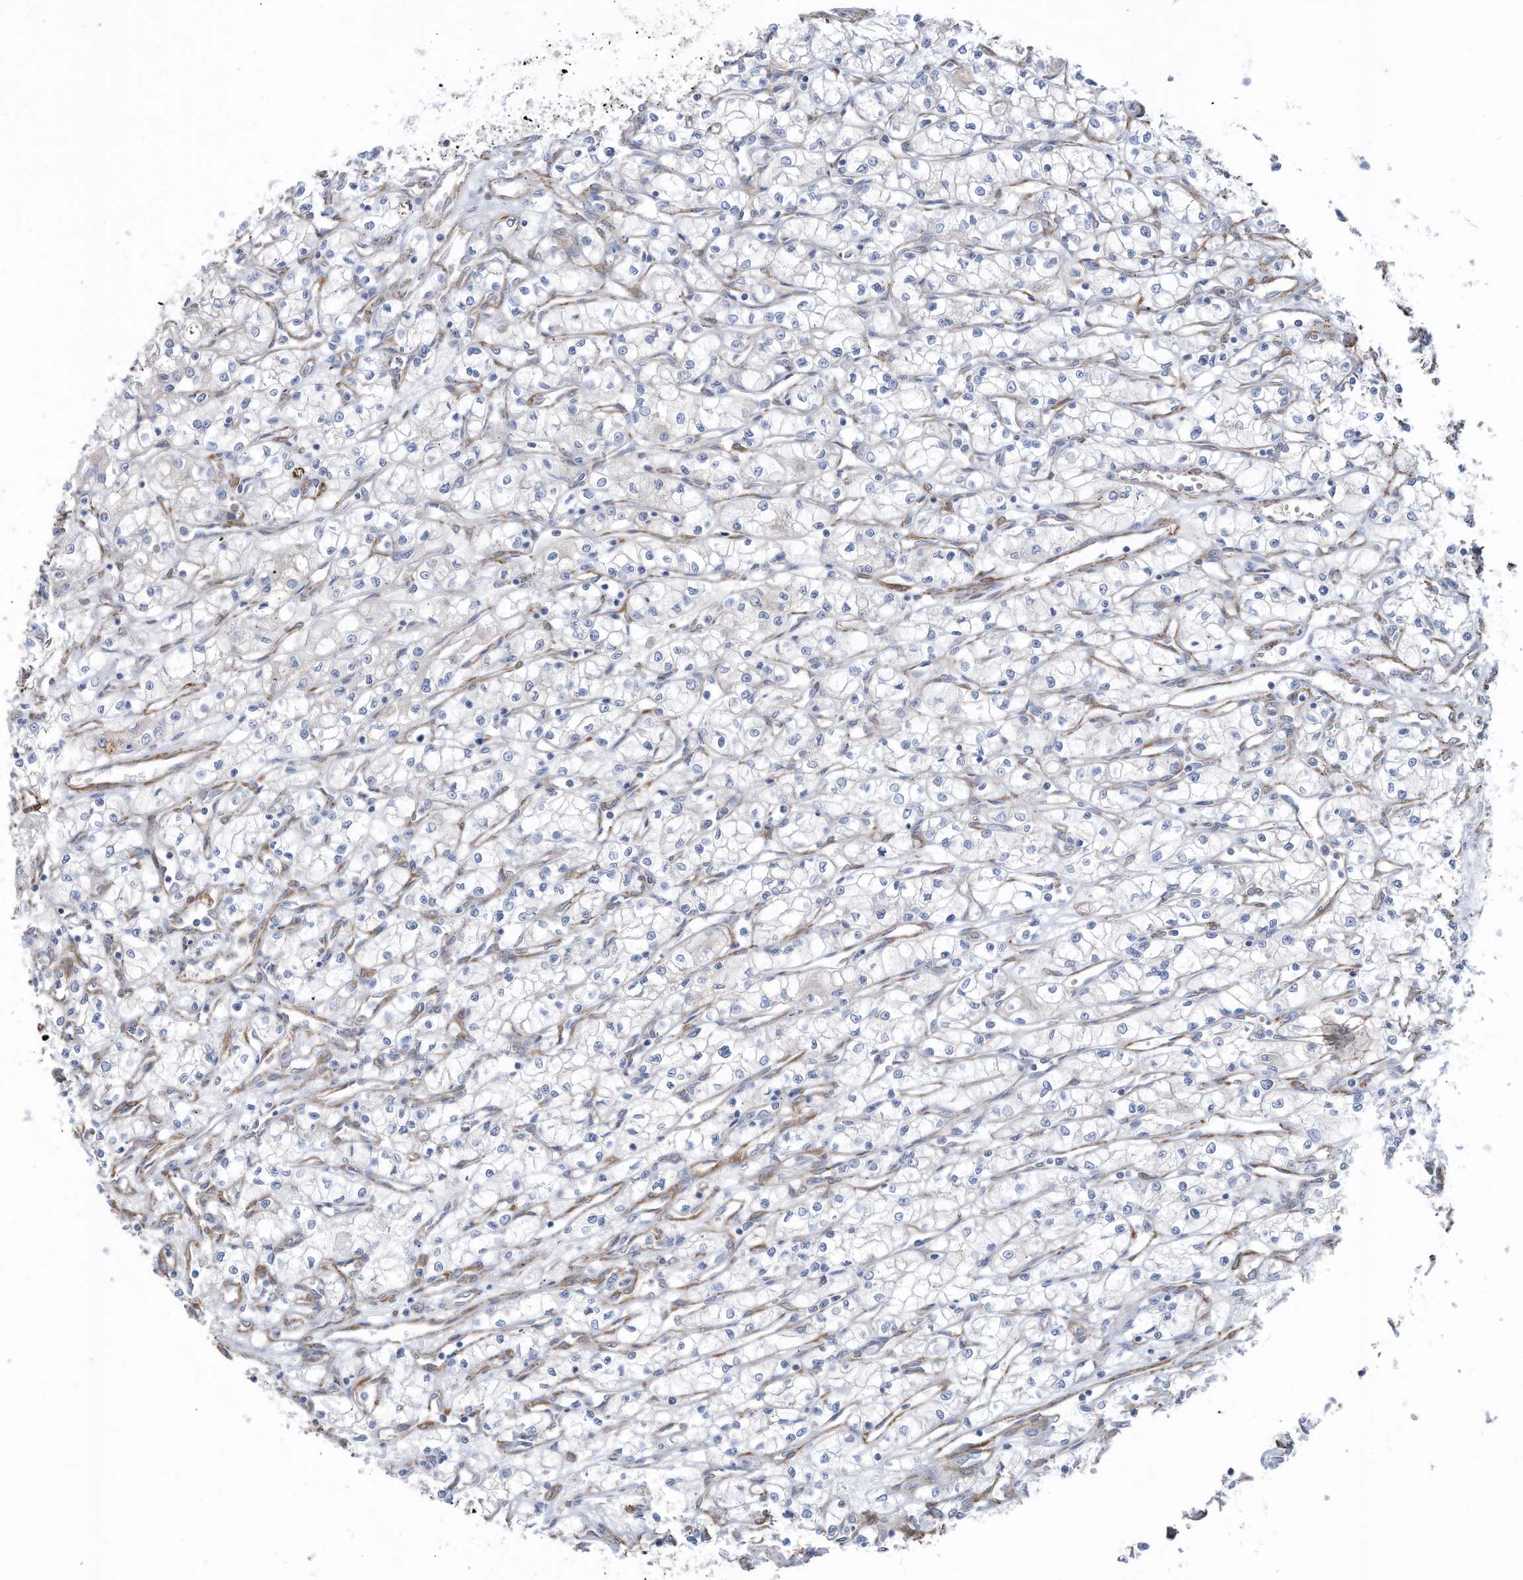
{"staining": {"intensity": "negative", "quantity": "none", "location": "none"}, "tissue": "renal cancer", "cell_type": "Tumor cells", "image_type": "cancer", "snomed": [{"axis": "morphology", "description": "Adenocarcinoma, NOS"}, {"axis": "topography", "description": "Kidney"}], "caption": "There is no significant expression in tumor cells of renal cancer (adenocarcinoma).", "gene": "SLC17A7", "patient": {"sex": "male", "age": 59}}